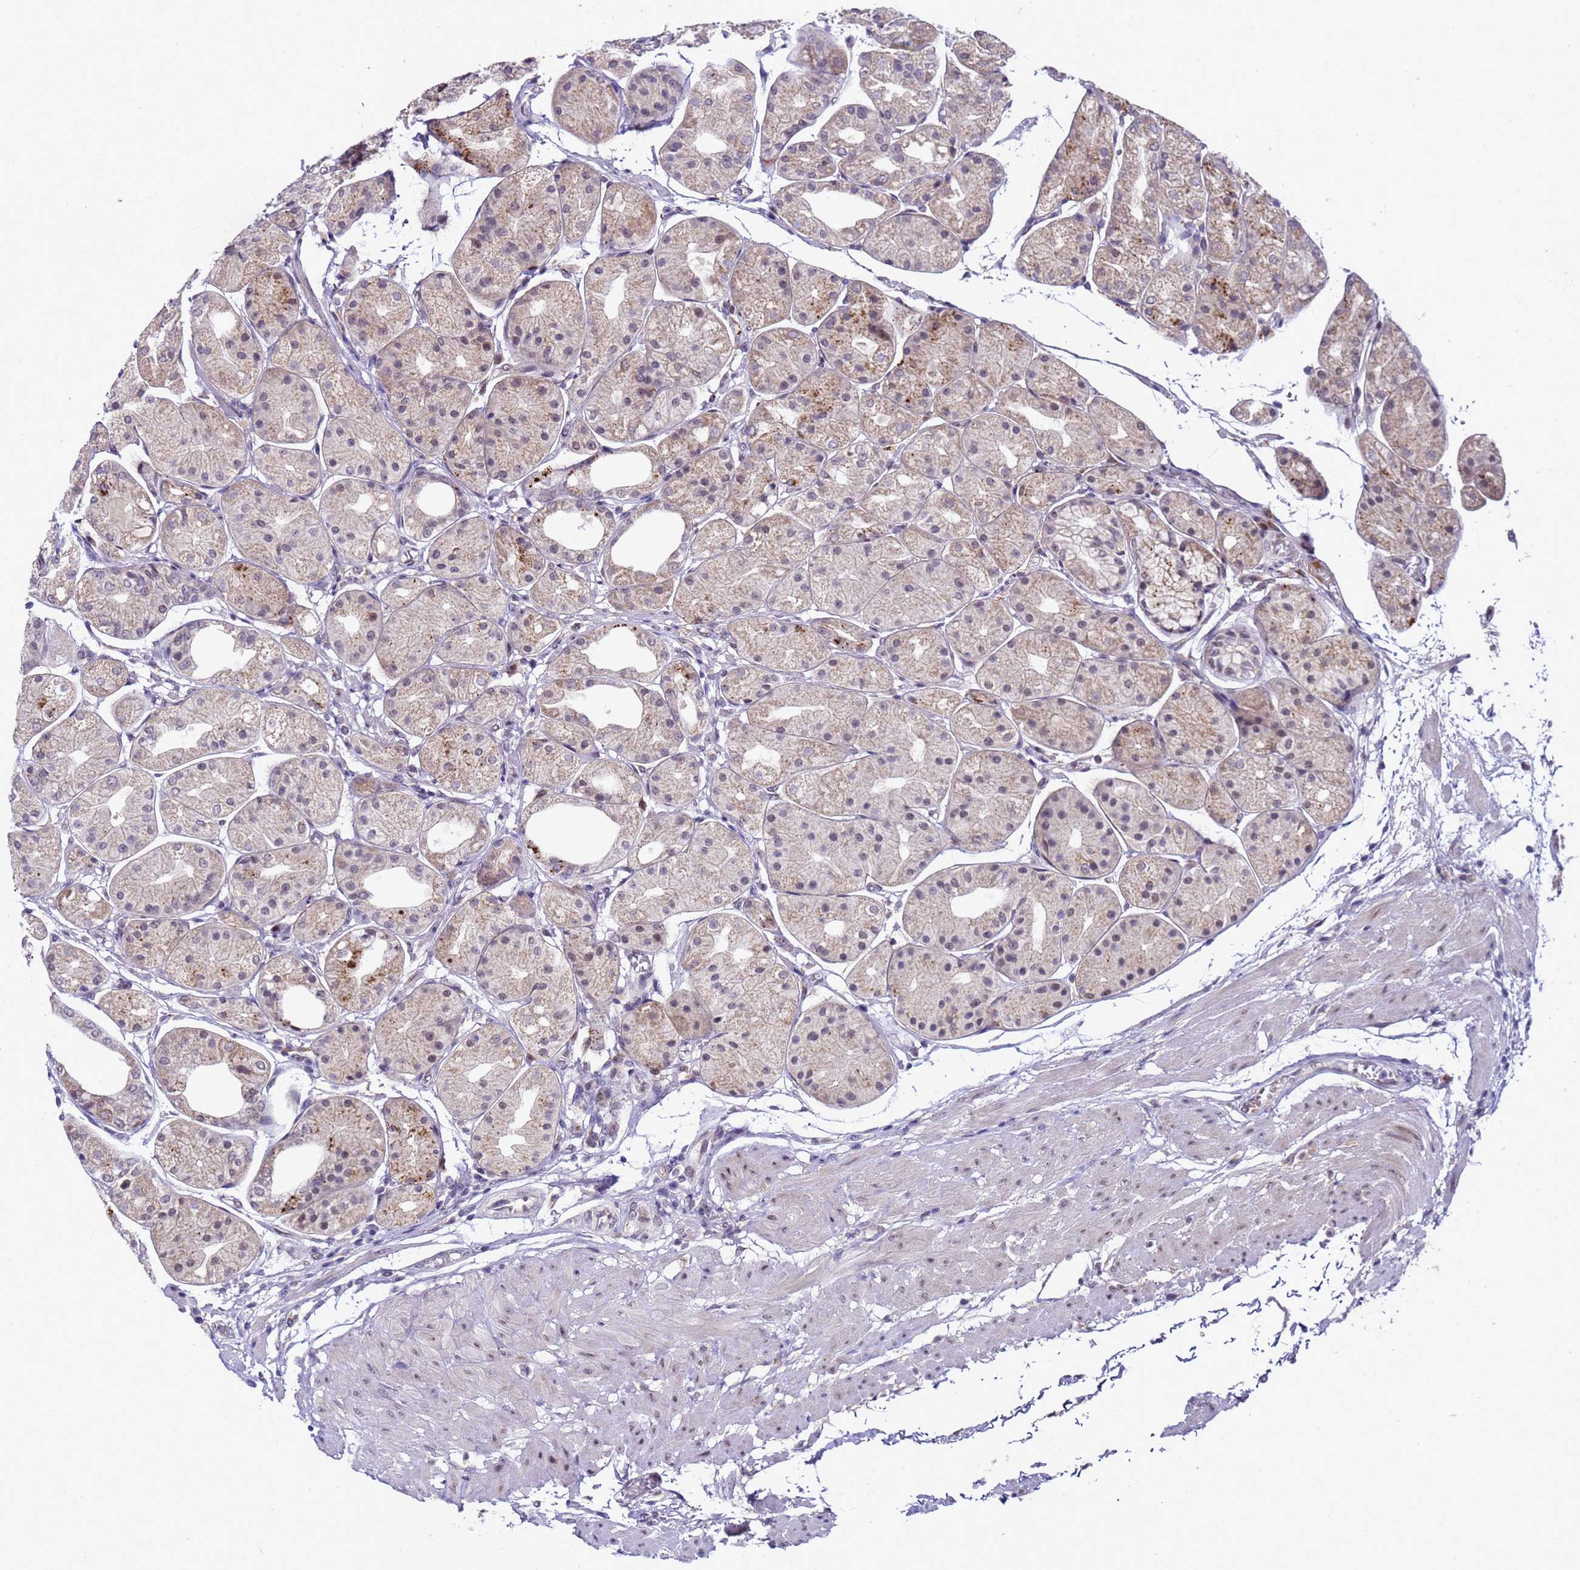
{"staining": {"intensity": "moderate", "quantity": "25%-75%", "location": "cytoplasmic/membranous,nuclear"}, "tissue": "stomach", "cell_type": "Glandular cells", "image_type": "normal", "snomed": [{"axis": "morphology", "description": "Normal tissue, NOS"}, {"axis": "topography", "description": "Stomach, upper"}], "caption": "Immunohistochemical staining of normal human stomach reveals moderate cytoplasmic/membranous,nuclear protein positivity in approximately 25%-75% of glandular cells.", "gene": "C19orf47", "patient": {"sex": "male", "age": 72}}